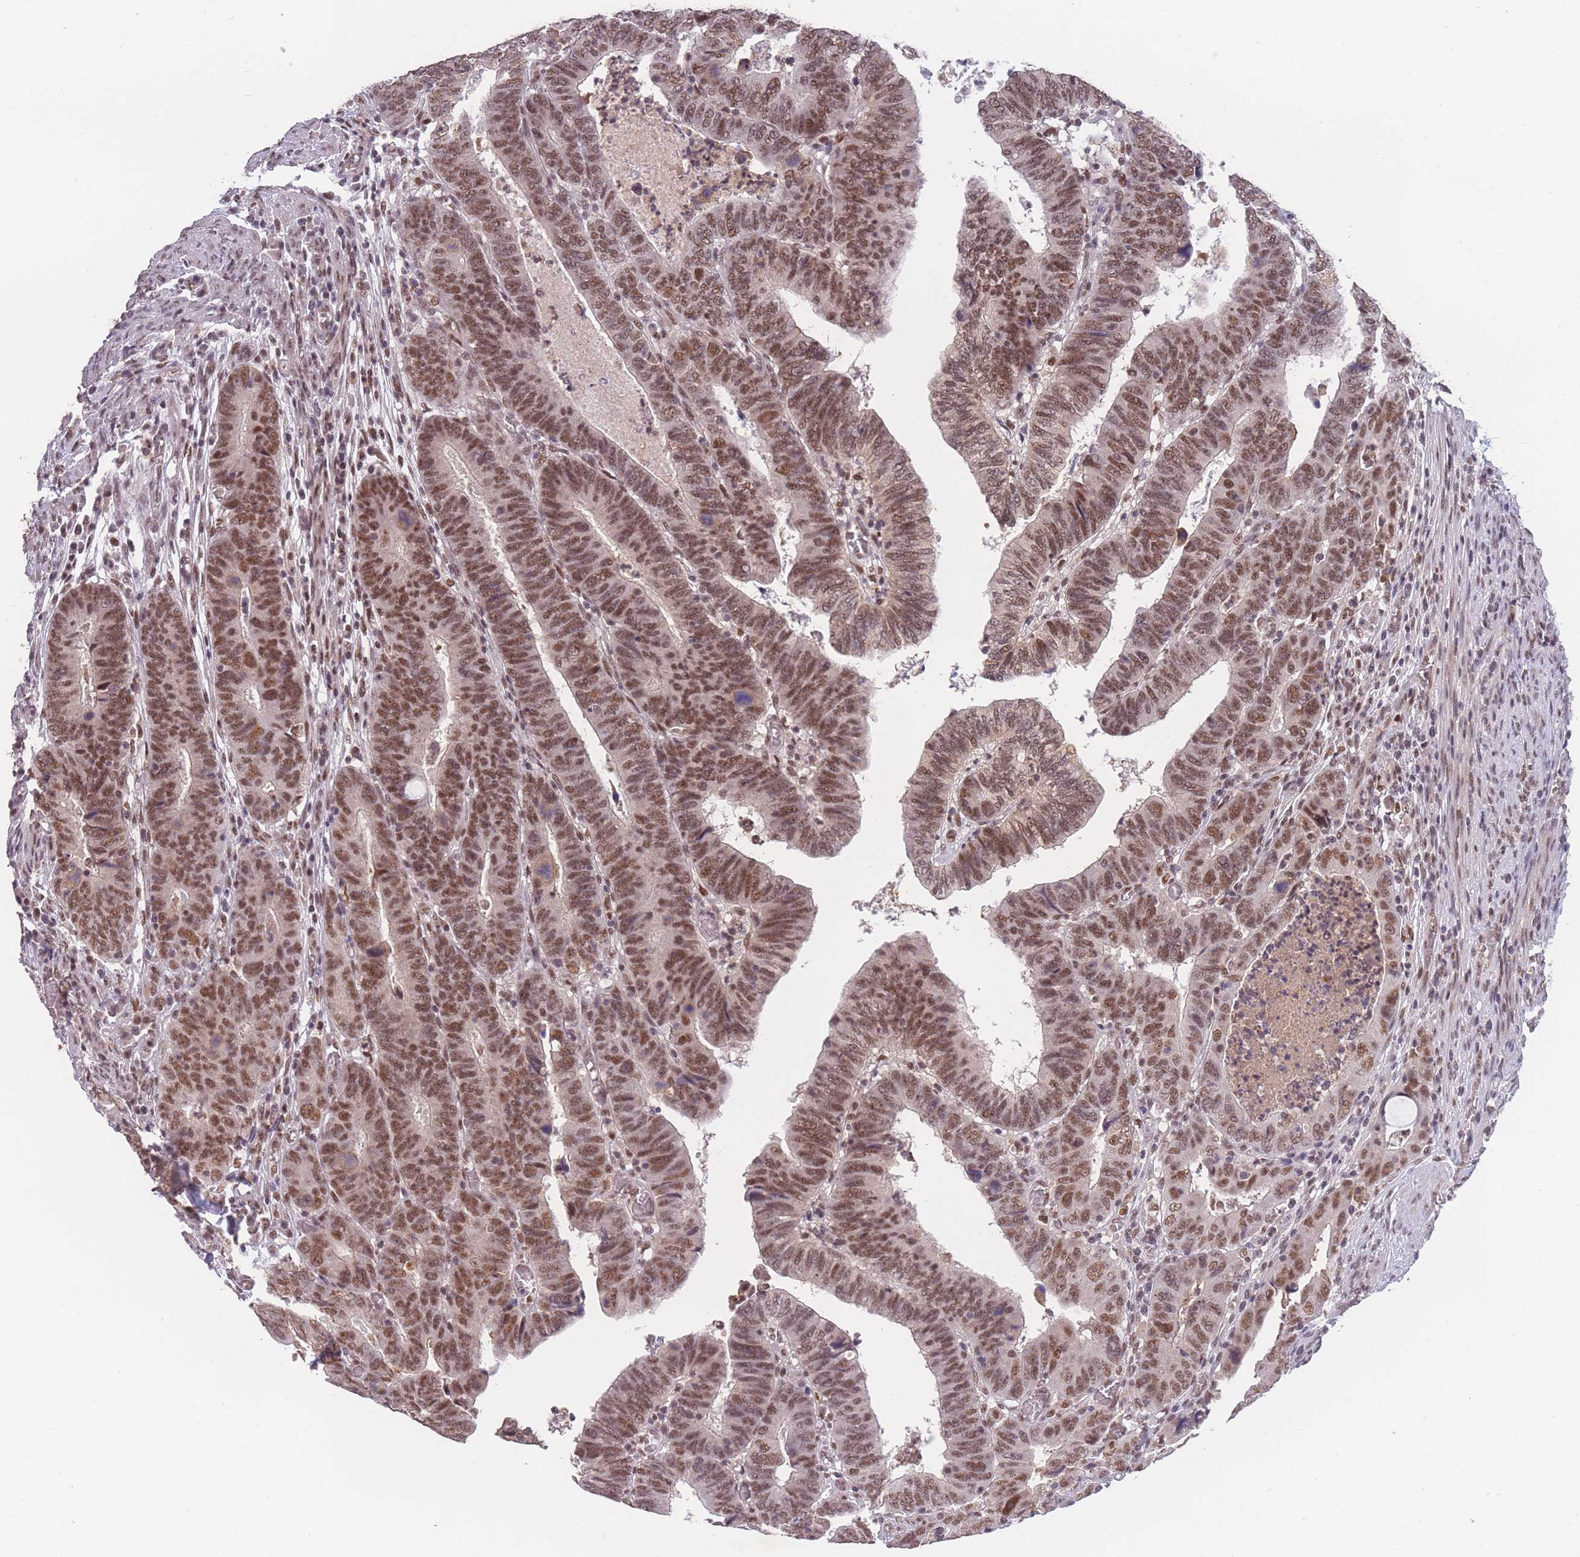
{"staining": {"intensity": "moderate", "quantity": ">75%", "location": "nuclear"}, "tissue": "colorectal cancer", "cell_type": "Tumor cells", "image_type": "cancer", "snomed": [{"axis": "morphology", "description": "Normal tissue, NOS"}, {"axis": "morphology", "description": "Adenocarcinoma, NOS"}, {"axis": "topography", "description": "Rectum"}], "caption": "A brown stain labels moderate nuclear positivity of a protein in adenocarcinoma (colorectal) tumor cells.", "gene": "SNRPA1", "patient": {"sex": "female", "age": 65}}